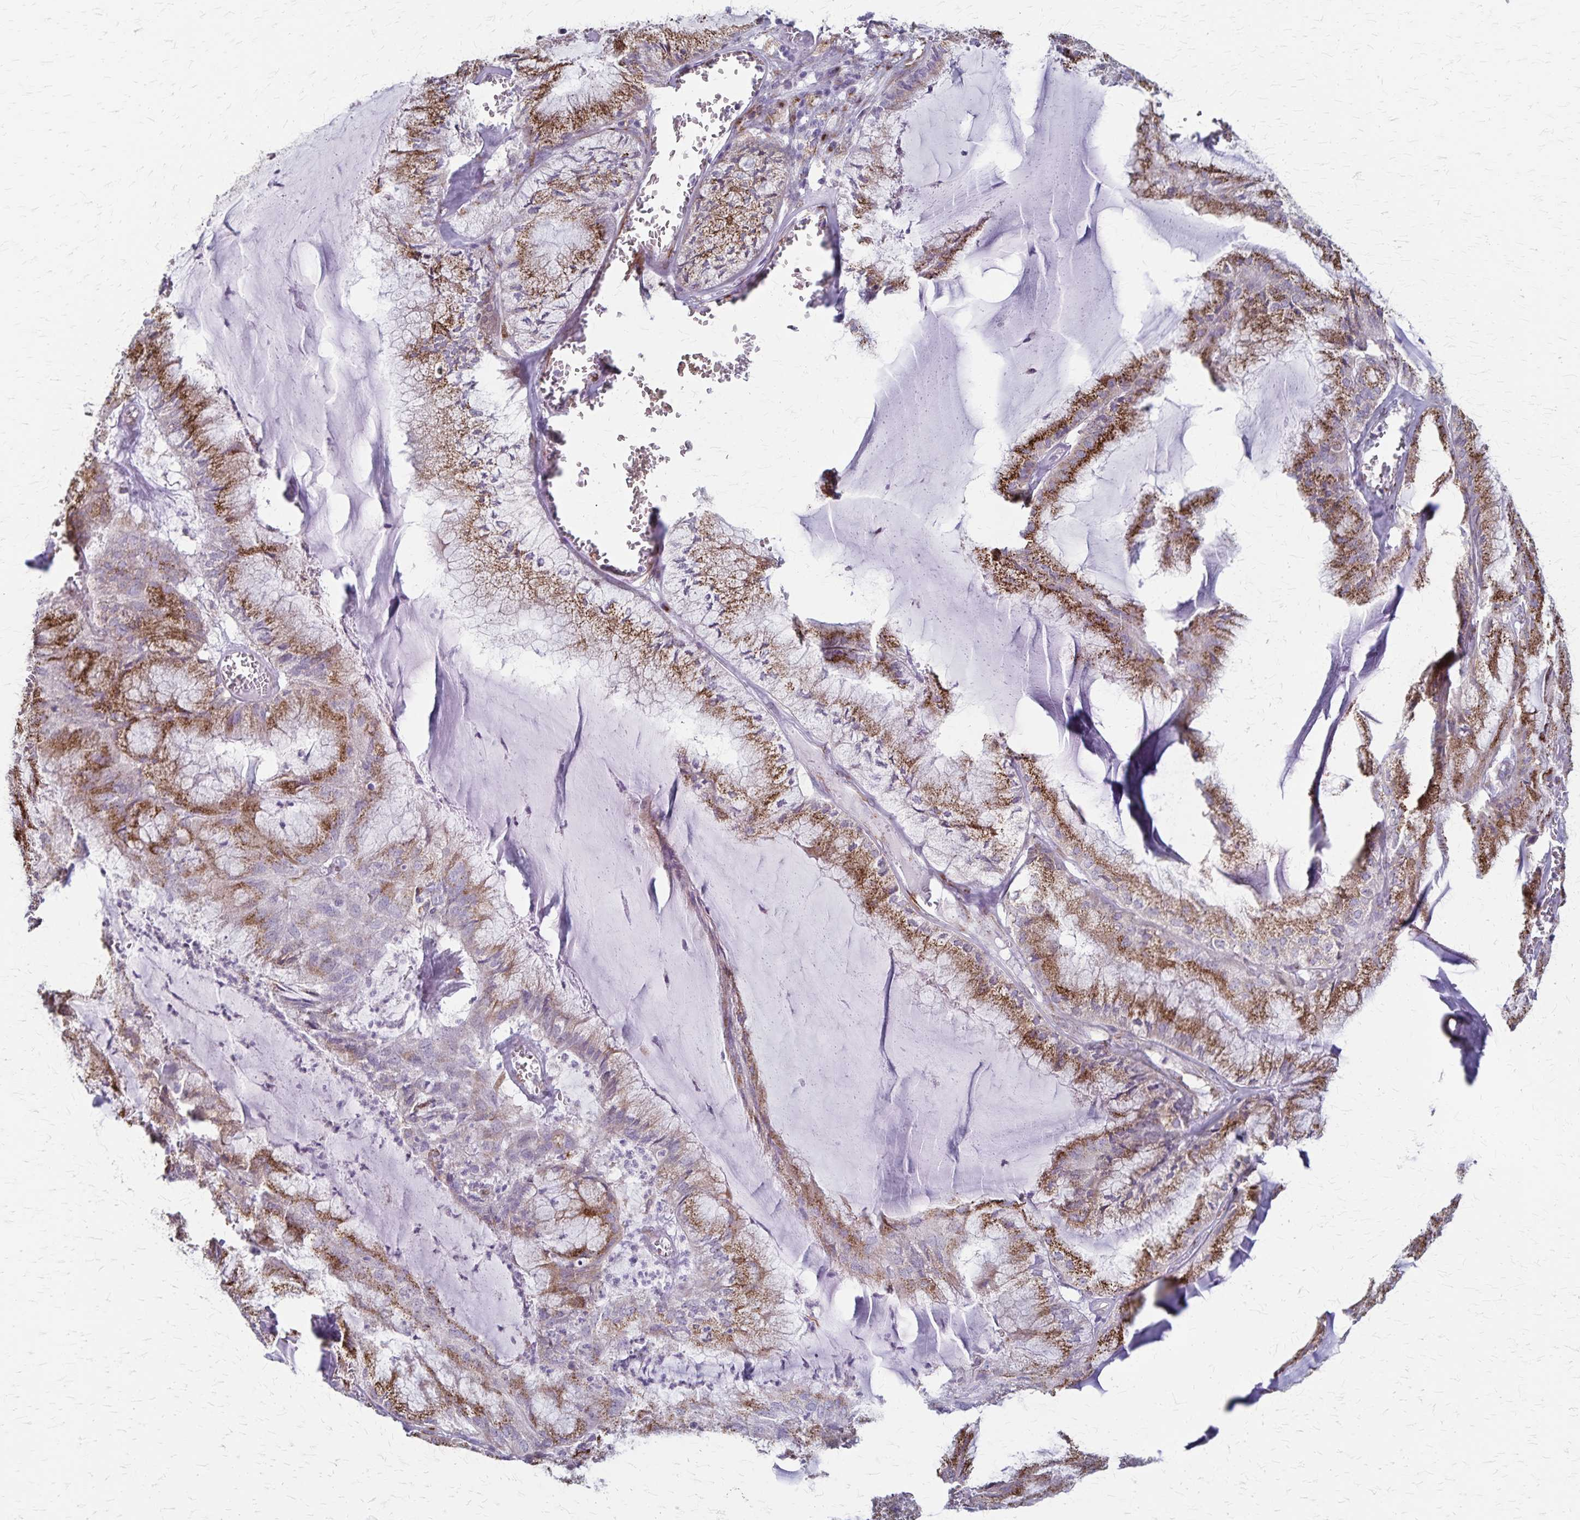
{"staining": {"intensity": "moderate", "quantity": ">75%", "location": "cytoplasmic/membranous"}, "tissue": "endometrial cancer", "cell_type": "Tumor cells", "image_type": "cancer", "snomed": [{"axis": "morphology", "description": "Carcinoma, NOS"}, {"axis": "topography", "description": "Endometrium"}], "caption": "This micrograph displays endometrial cancer (carcinoma) stained with immunohistochemistry to label a protein in brown. The cytoplasmic/membranous of tumor cells show moderate positivity for the protein. Nuclei are counter-stained blue.", "gene": "MCFD2", "patient": {"sex": "female", "age": 62}}